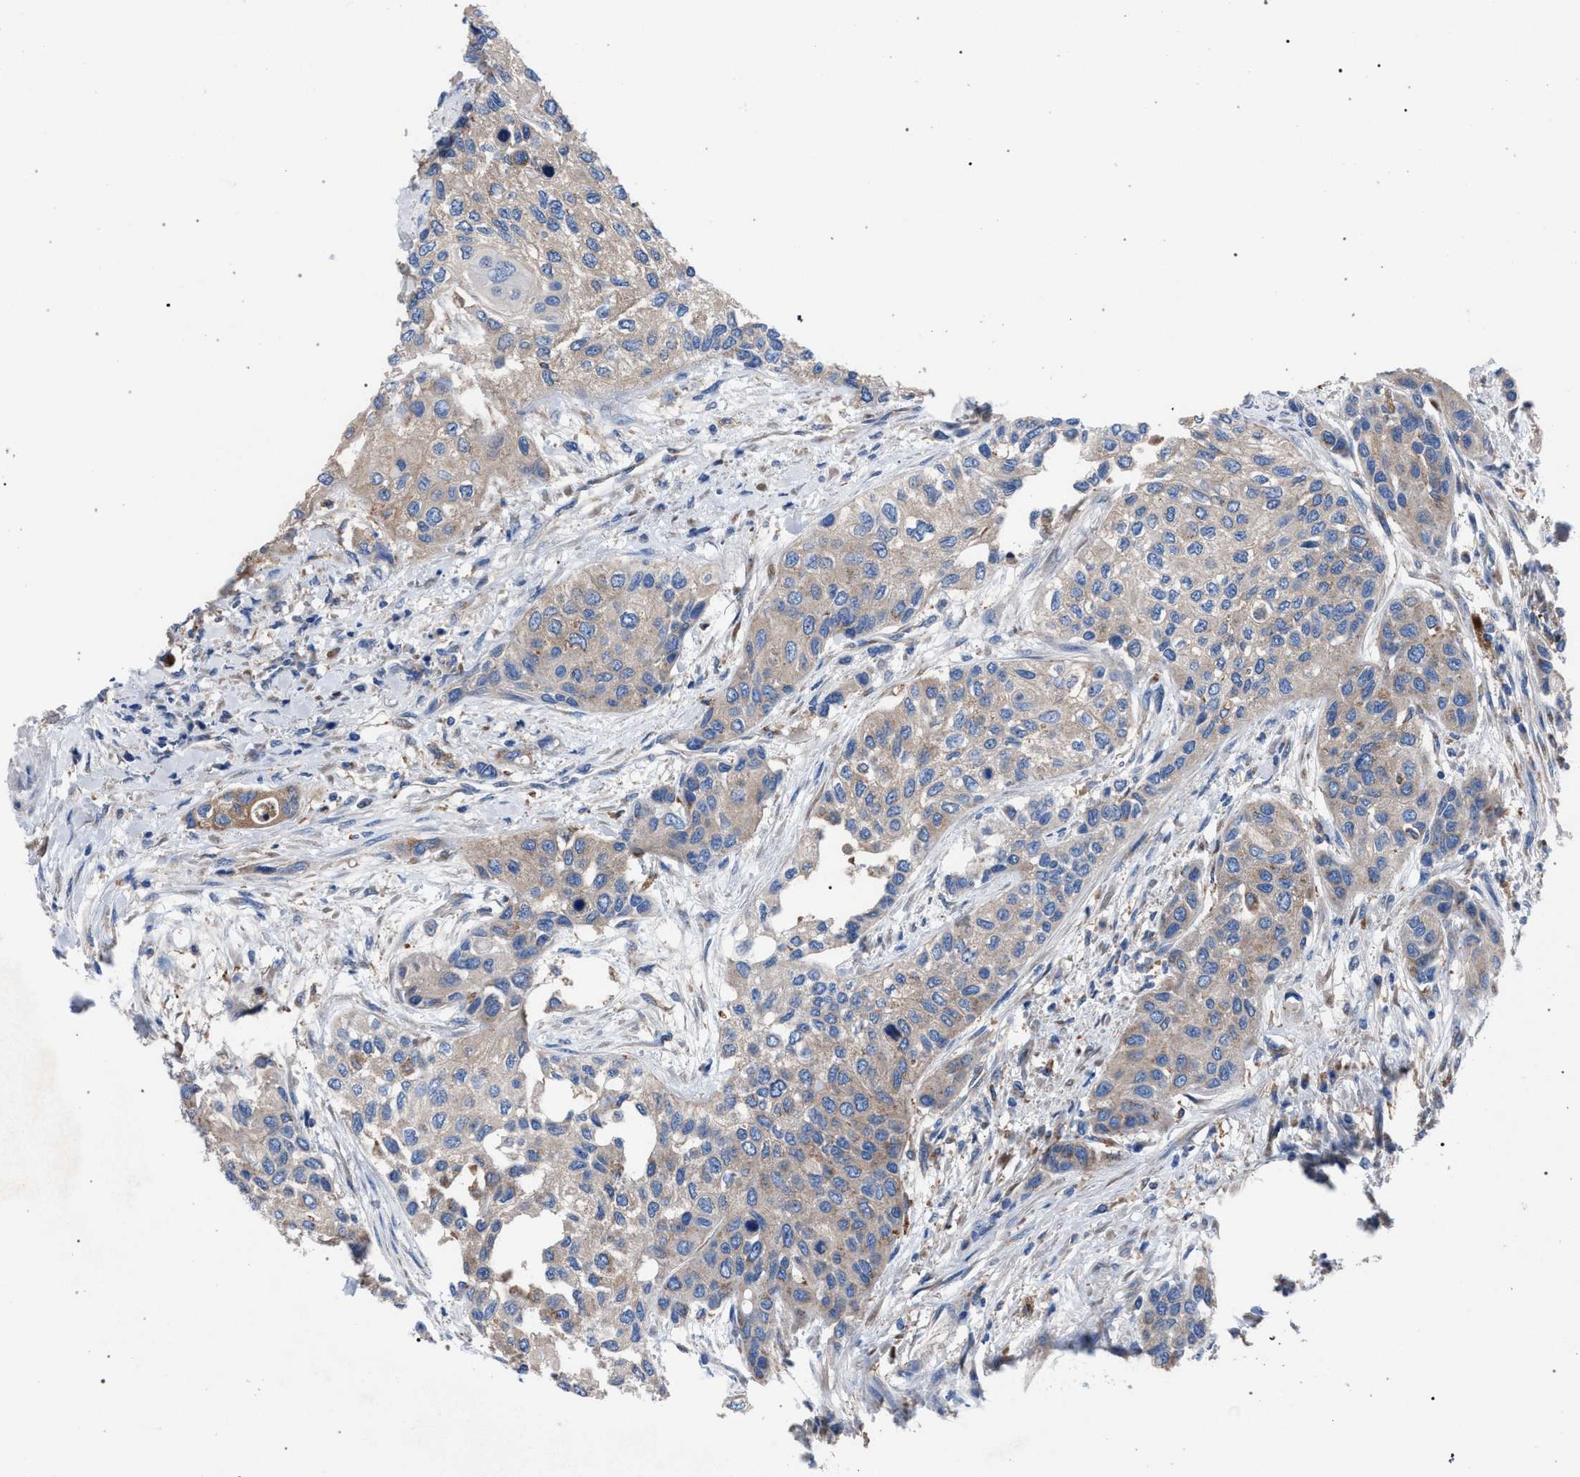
{"staining": {"intensity": "weak", "quantity": ">75%", "location": "cytoplasmic/membranous"}, "tissue": "urothelial cancer", "cell_type": "Tumor cells", "image_type": "cancer", "snomed": [{"axis": "morphology", "description": "Urothelial carcinoma, High grade"}, {"axis": "topography", "description": "Urinary bladder"}], "caption": "Human urothelial cancer stained with a brown dye exhibits weak cytoplasmic/membranous positive positivity in approximately >75% of tumor cells.", "gene": "ATP6V0A1", "patient": {"sex": "female", "age": 56}}